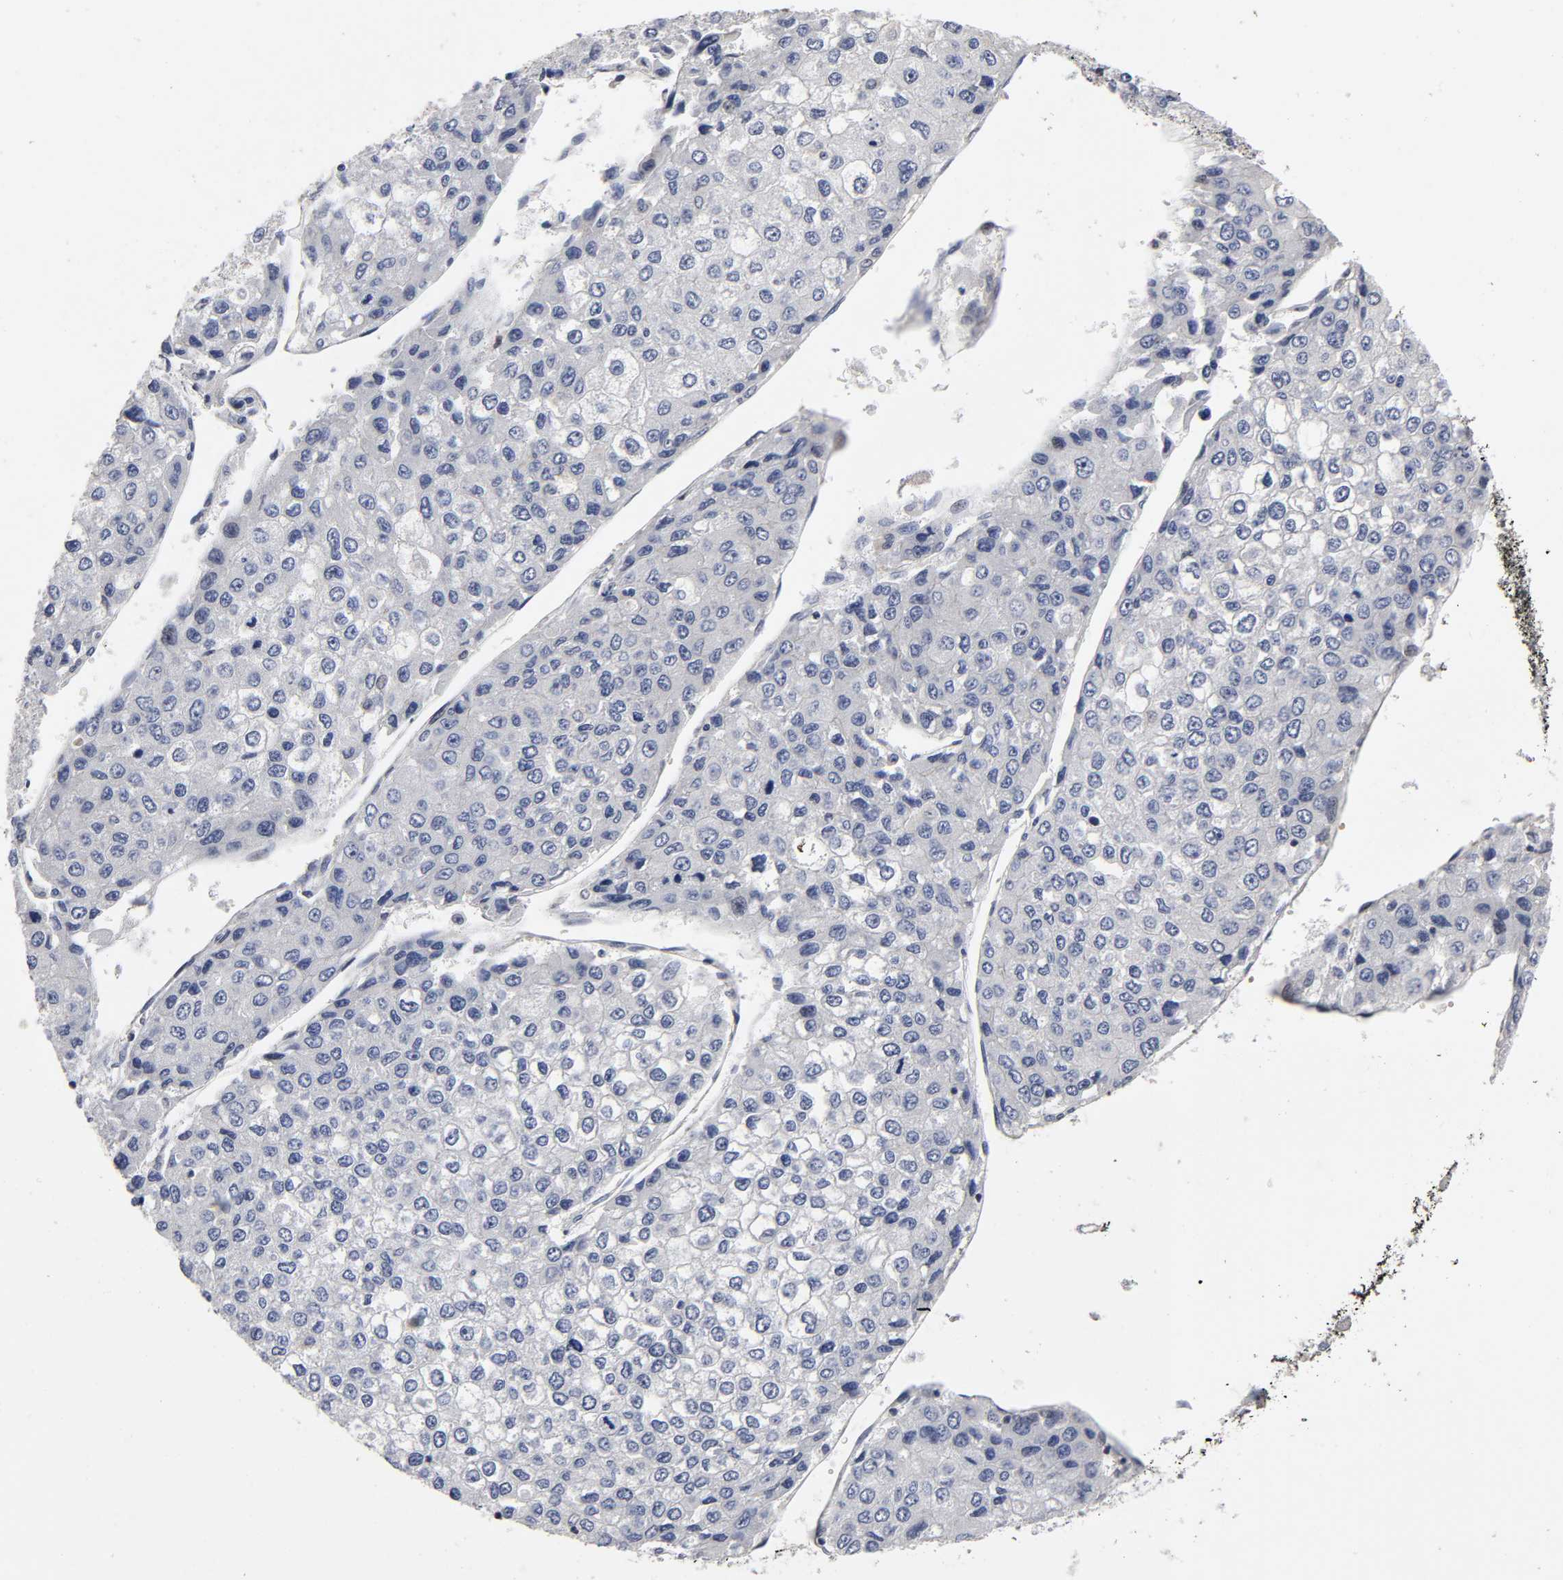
{"staining": {"intensity": "negative", "quantity": "none", "location": "none"}, "tissue": "liver cancer", "cell_type": "Tumor cells", "image_type": "cancer", "snomed": [{"axis": "morphology", "description": "Carcinoma, Hepatocellular, NOS"}, {"axis": "topography", "description": "Liver"}], "caption": "This photomicrograph is of liver cancer stained with immunohistochemistry (IHC) to label a protein in brown with the nuclei are counter-stained blue. There is no staining in tumor cells.", "gene": "CASP9", "patient": {"sex": "female", "age": 66}}